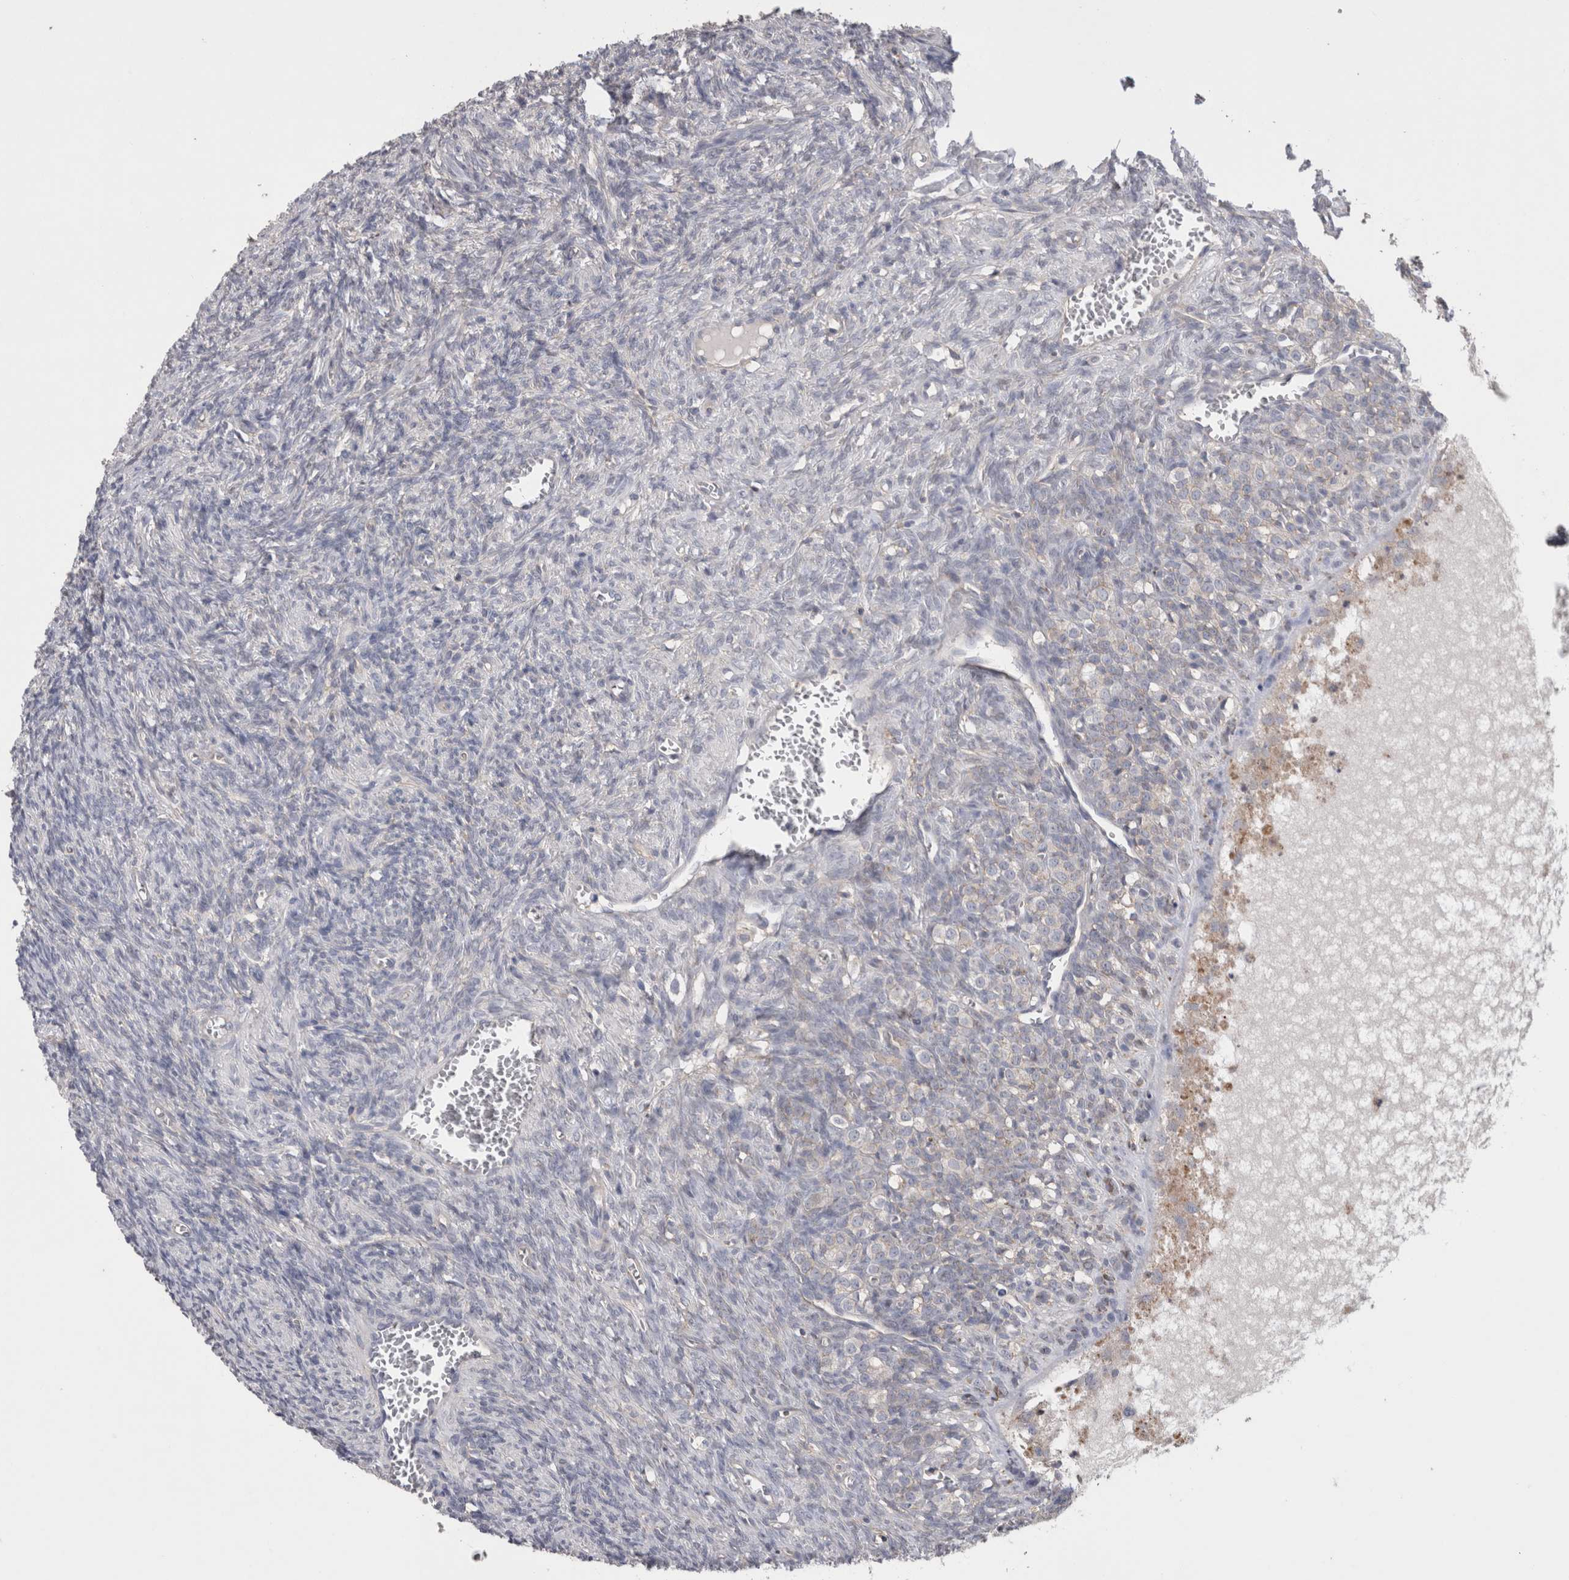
{"staining": {"intensity": "negative", "quantity": "none", "location": "none"}, "tissue": "ovary", "cell_type": "Ovarian stroma cells", "image_type": "normal", "snomed": [{"axis": "morphology", "description": "Normal tissue, NOS"}, {"axis": "topography", "description": "Ovary"}], "caption": "Ovarian stroma cells show no significant positivity in normal ovary.", "gene": "NECTIN2", "patient": {"sex": "female", "age": 27}}